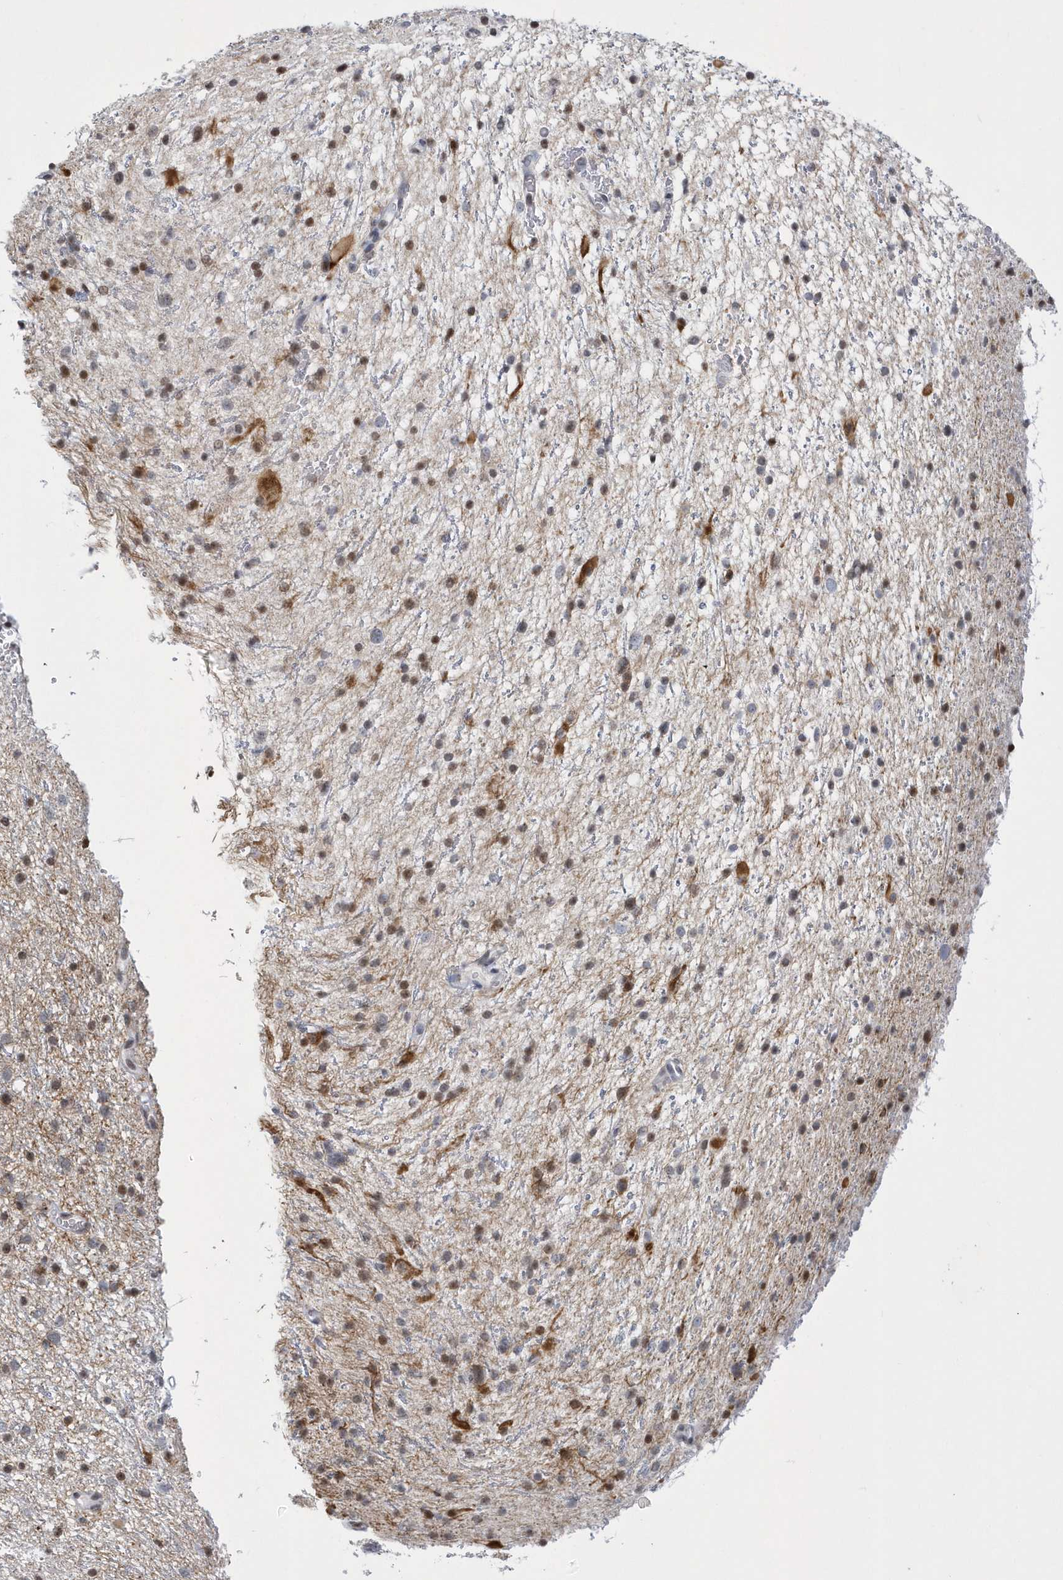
{"staining": {"intensity": "negative", "quantity": "none", "location": "none"}, "tissue": "glioma", "cell_type": "Tumor cells", "image_type": "cancer", "snomed": [{"axis": "morphology", "description": "Glioma, malignant, Low grade"}, {"axis": "topography", "description": "Cerebral cortex"}], "caption": "High power microscopy histopathology image of an immunohistochemistry (IHC) micrograph of malignant glioma (low-grade), revealing no significant positivity in tumor cells.", "gene": "VWA5B2", "patient": {"sex": "female", "age": 39}}